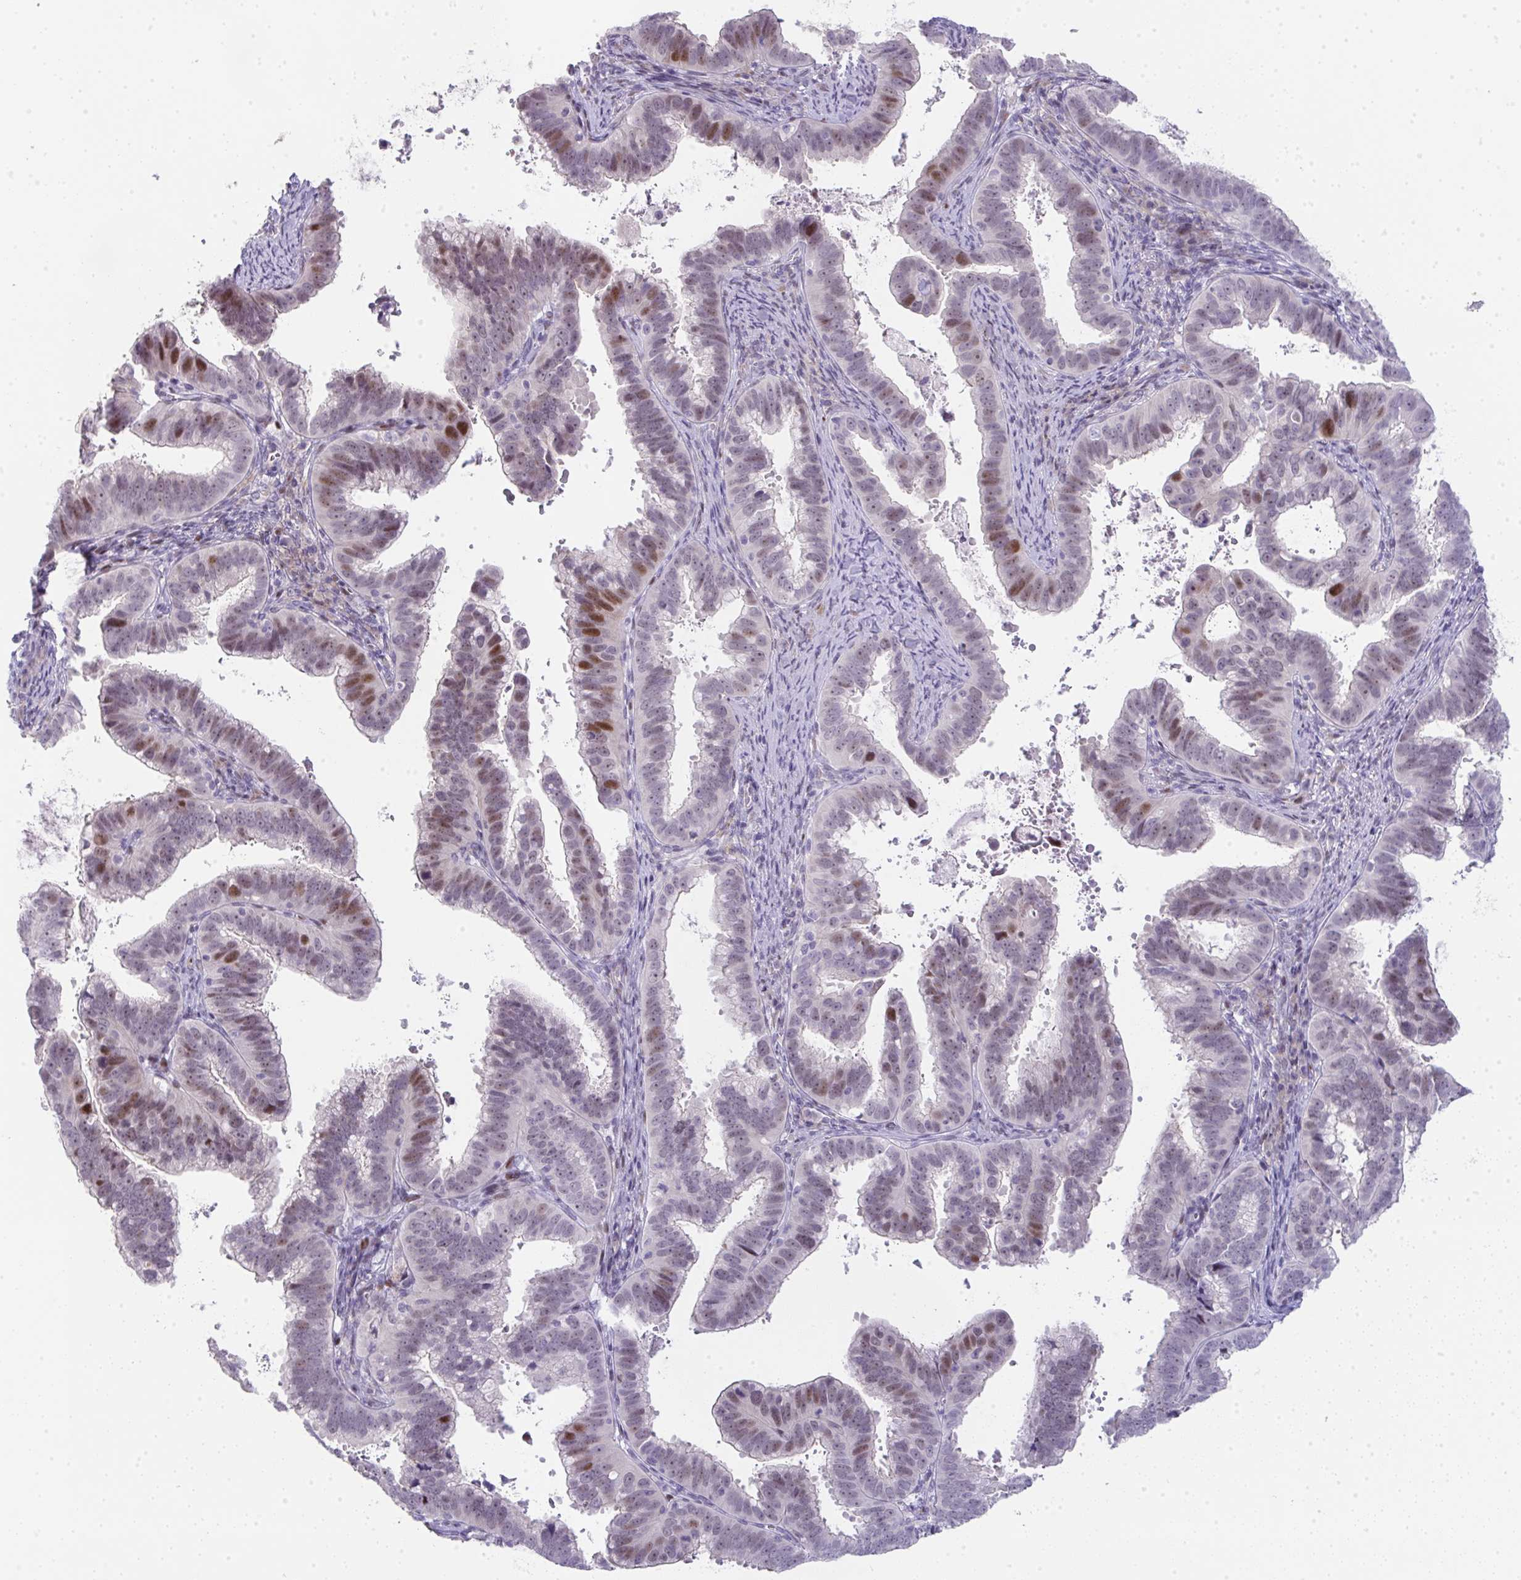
{"staining": {"intensity": "moderate", "quantity": "25%-75%", "location": "nuclear"}, "tissue": "cervical cancer", "cell_type": "Tumor cells", "image_type": "cancer", "snomed": [{"axis": "morphology", "description": "Adenocarcinoma, NOS"}, {"axis": "topography", "description": "Cervix"}], "caption": "Cervical cancer (adenocarcinoma) stained for a protein (brown) demonstrates moderate nuclear positive staining in approximately 25%-75% of tumor cells.", "gene": "GALNT16", "patient": {"sex": "female", "age": 61}}